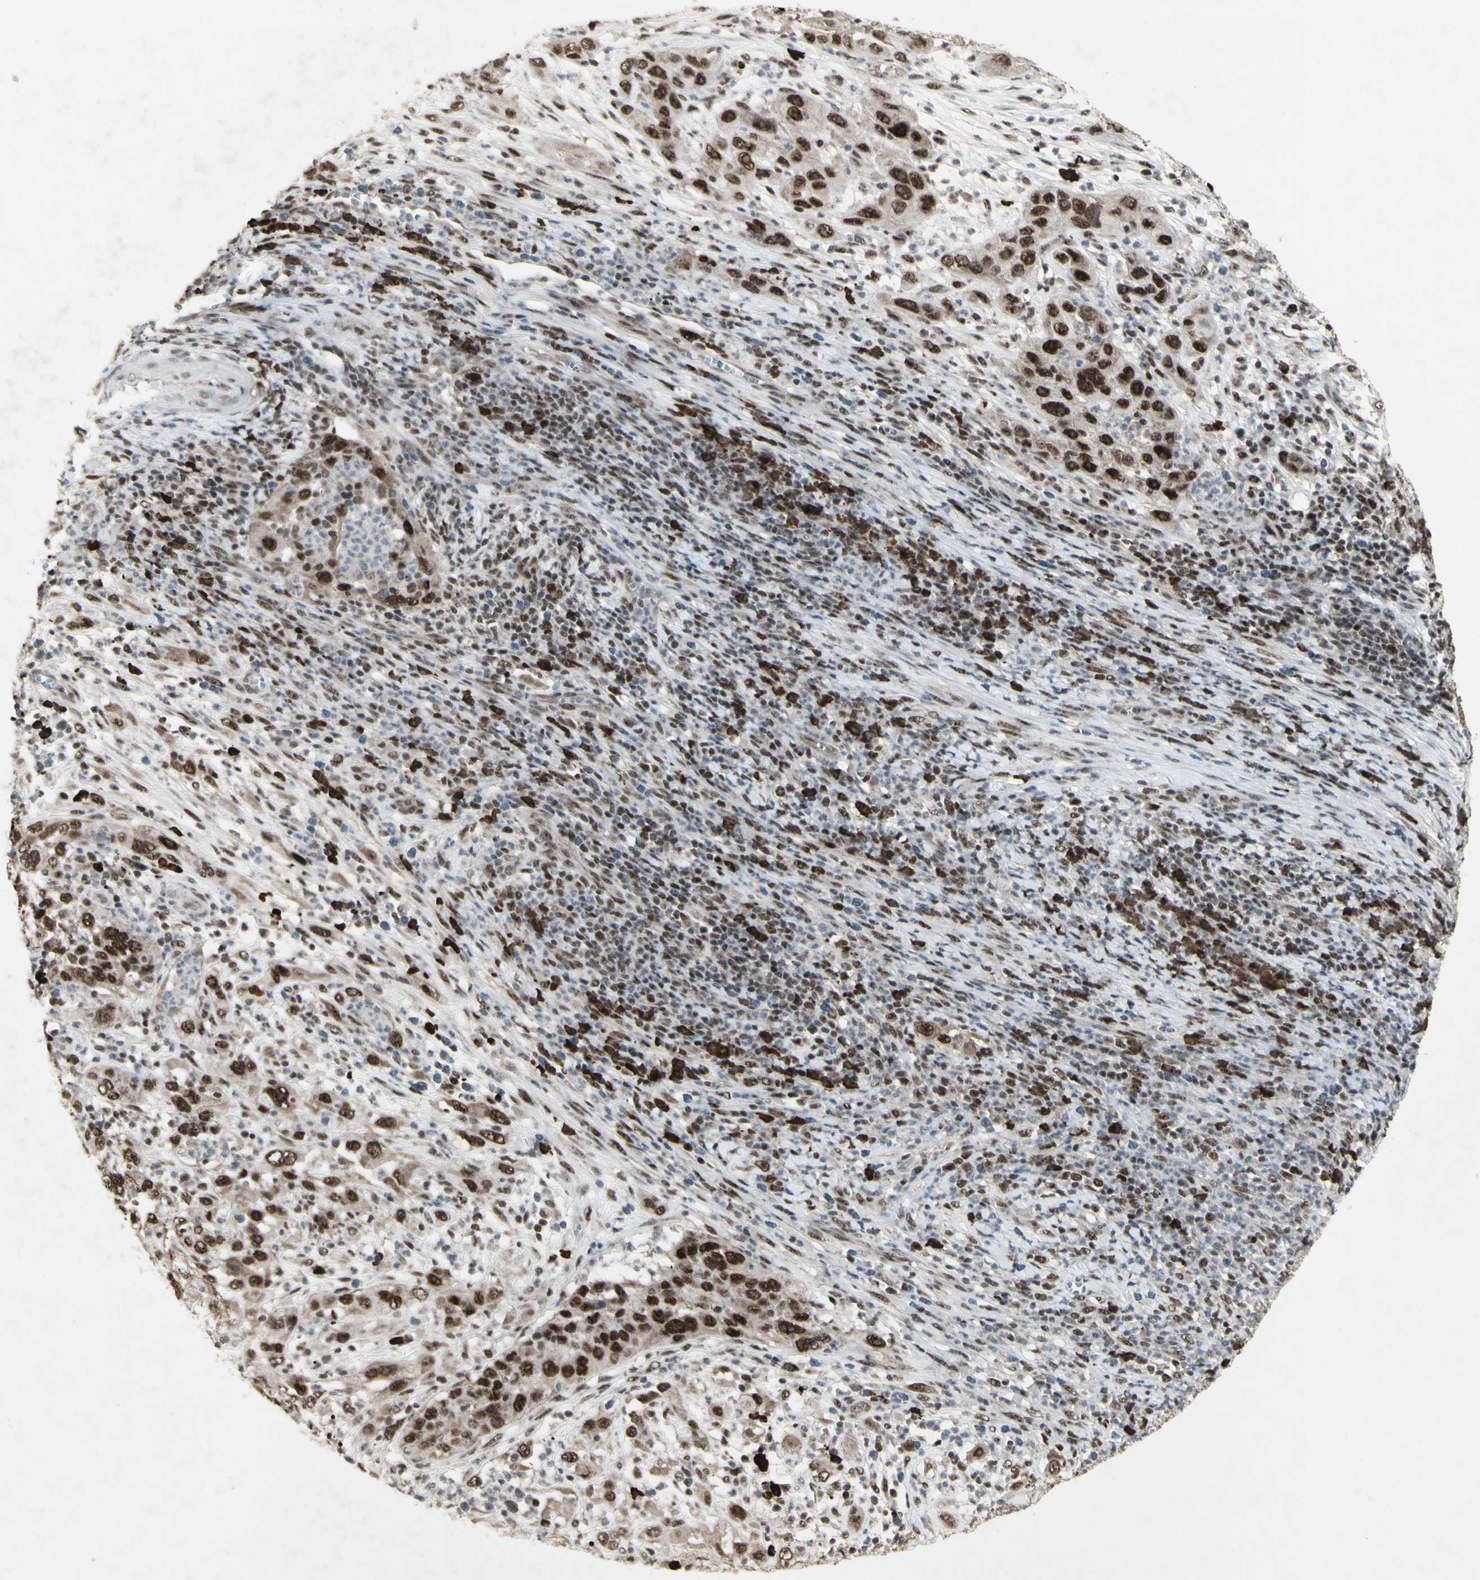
{"staining": {"intensity": "strong", "quantity": ">75%", "location": "nuclear"}, "tissue": "cervical cancer", "cell_type": "Tumor cells", "image_type": "cancer", "snomed": [{"axis": "morphology", "description": "Squamous cell carcinoma, NOS"}, {"axis": "topography", "description": "Cervix"}], "caption": "Protein expression by immunohistochemistry (IHC) exhibits strong nuclear staining in approximately >75% of tumor cells in cervical cancer (squamous cell carcinoma).", "gene": "CCNT1", "patient": {"sex": "female", "age": 32}}